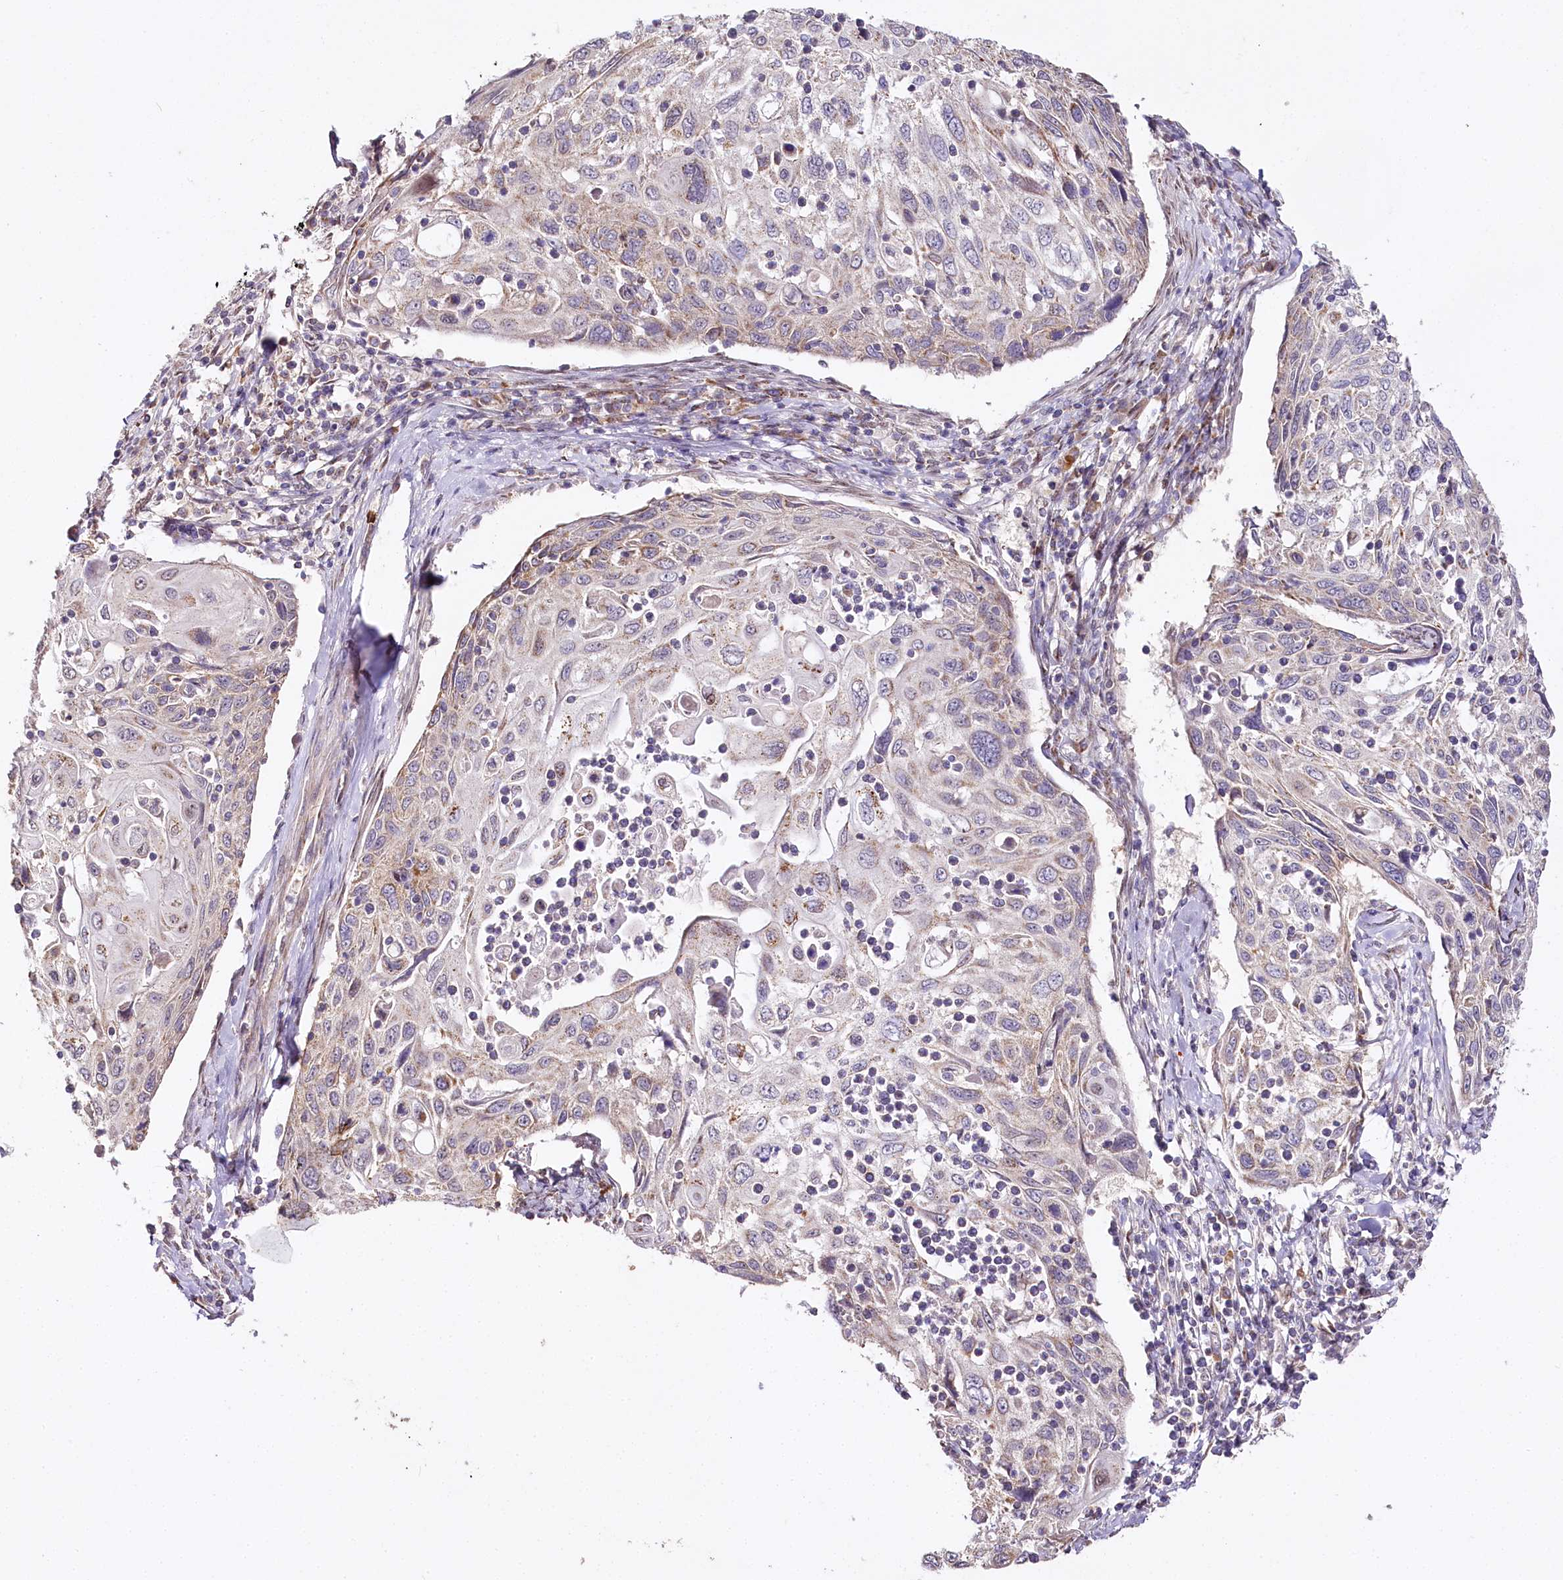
{"staining": {"intensity": "weak", "quantity": "25%-75%", "location": "cytoplasmic/membranous"}, "tissue": "cervical cancer", "cell_type": "Tumor cells", "image_type": "cancer", "snomed": [{"axis": "morphology", "description": "Squamous cell carcinoma, NOS"}, {"axis": "topography", "description": "Cervix"}], "caption": "Immunohistochemistry staining of squamous cell carcinoma (cervical), which exhibits low levels of weak cytoplasmic/membranous expression in approximately 25%-75% of tumor cells indicating weak cytoplasmic/membranous protein expression. The staining was performed using DAB (brown) for protein detection and nuclei were counterstained in hematoxylin (blue).", "gene": "ZNF226", "patient": {"sex": "female", "age": 70}}